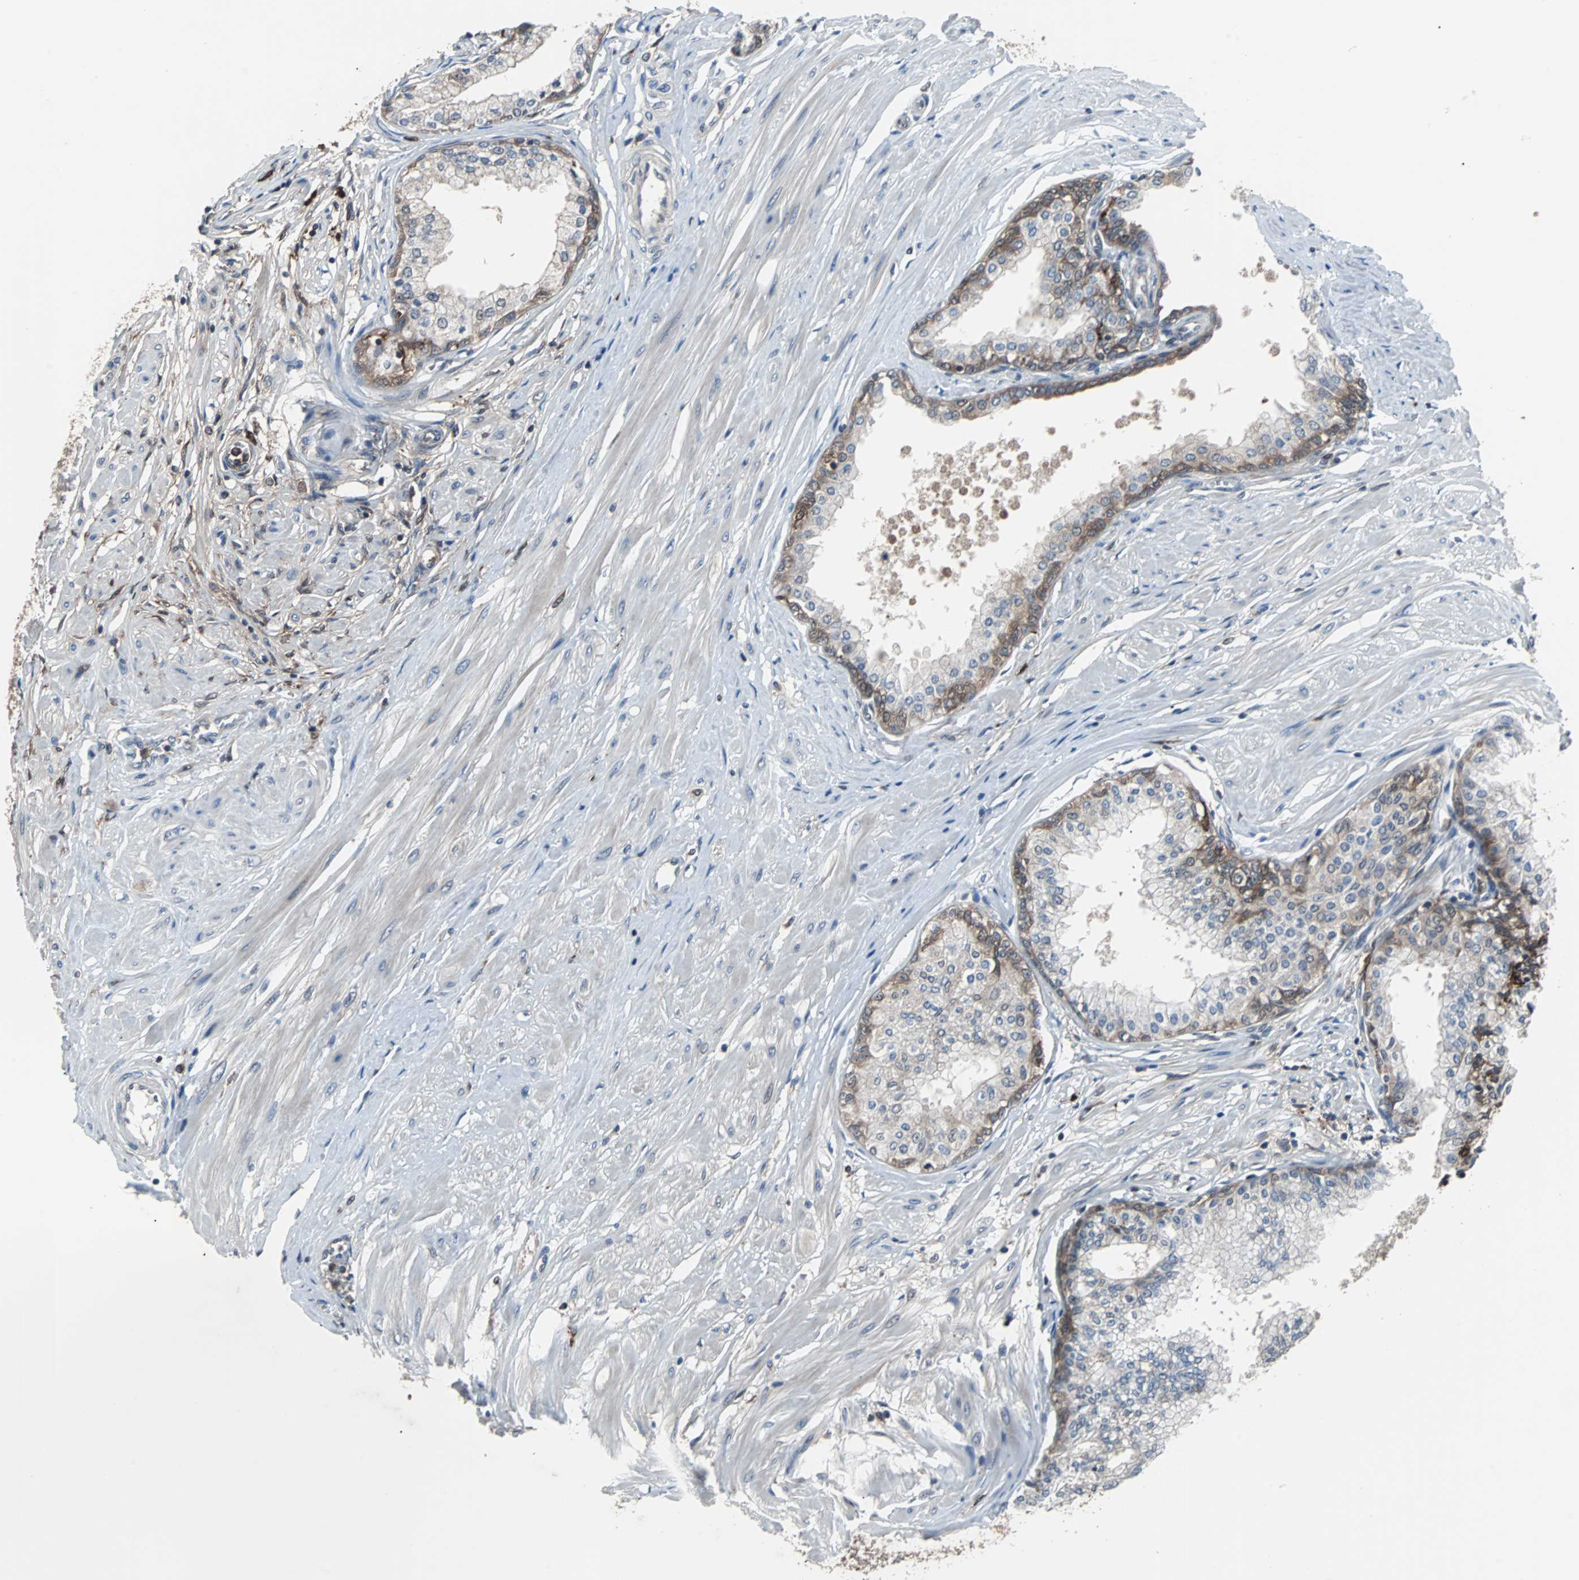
{"staining": {"intensity": "strong", "quantity": "25%-75%", "location": "cytoplasmic/membranous"}, "tissue": "prostate", "cell_type": "Glandular cells", "image_type": "normal", "snomed": [{"axis": "morphology", "description": "Normal tissue, NOS"}, {"axis": "topography", "description": "Prostate"}, {"axis": "topography", "description": "Seminal veicle"}], "caption": "Protein staining reveals strong cytoplasmic/membranous expression in approximately 25%-75% of glandular cells in unremarkable prostate.", "gene": "PAK1", "patient": {"sex": "male", "age": 60}}